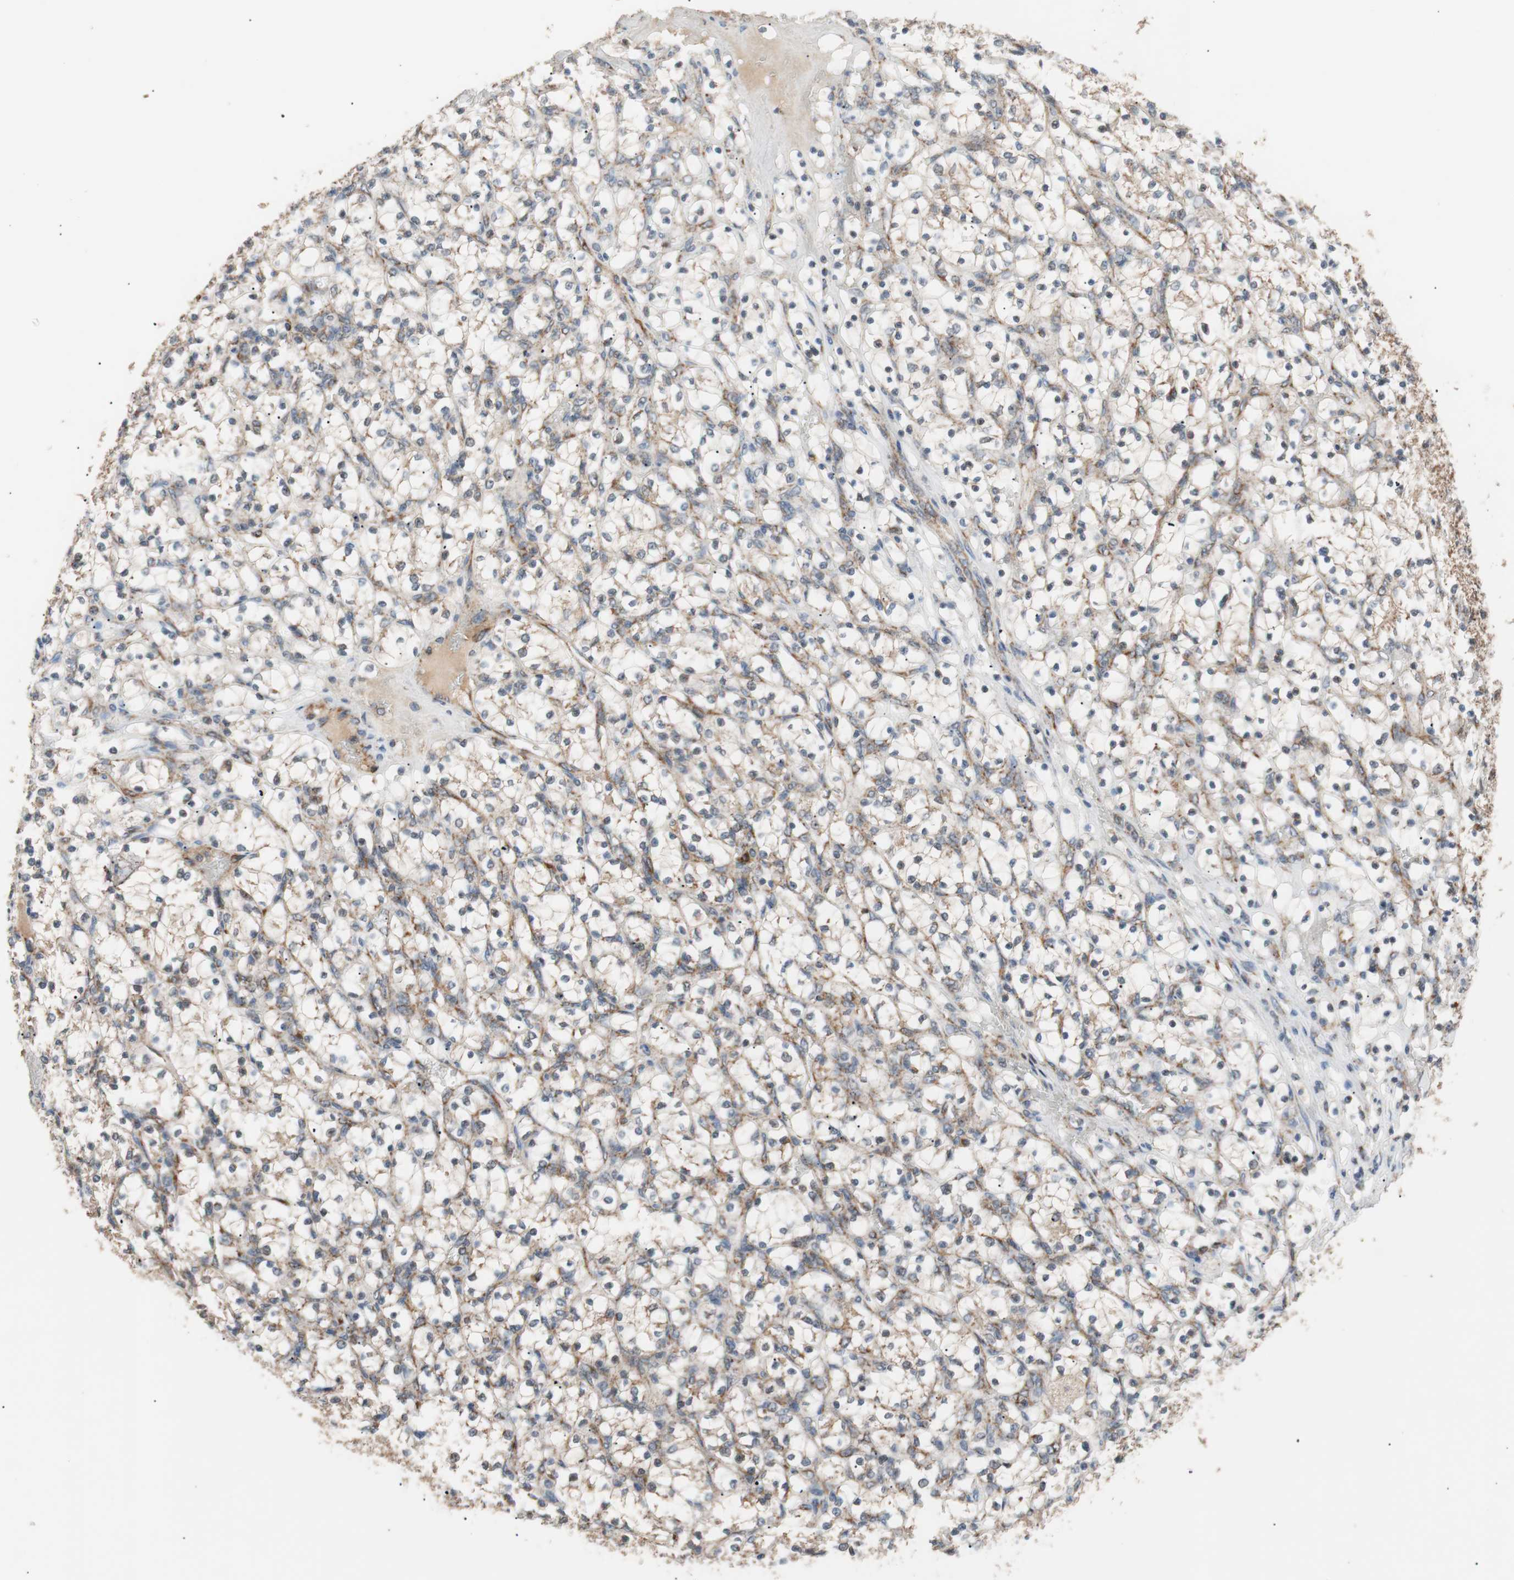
{"staining": {"intensity": "moderate", "quantity": "25%-75%", "location": "cytoplasmic/membranous"}, "tissue": "renal cancer", "cell_type": "Tumor cells", "image_type": "cancer", "snomed": [{"axis": "morphology", "description": "Adenocarcinoma, NOS"}, {"axis": "topography", "description": "Kidney"}], "caption": "A brown stain shows moderate cytoplasmic/membranous staining of a protein in adenocarcinoma (renal) tumor cells.", "gene": "PITRM1", "patient": {"sex": "female", "age": 69}}